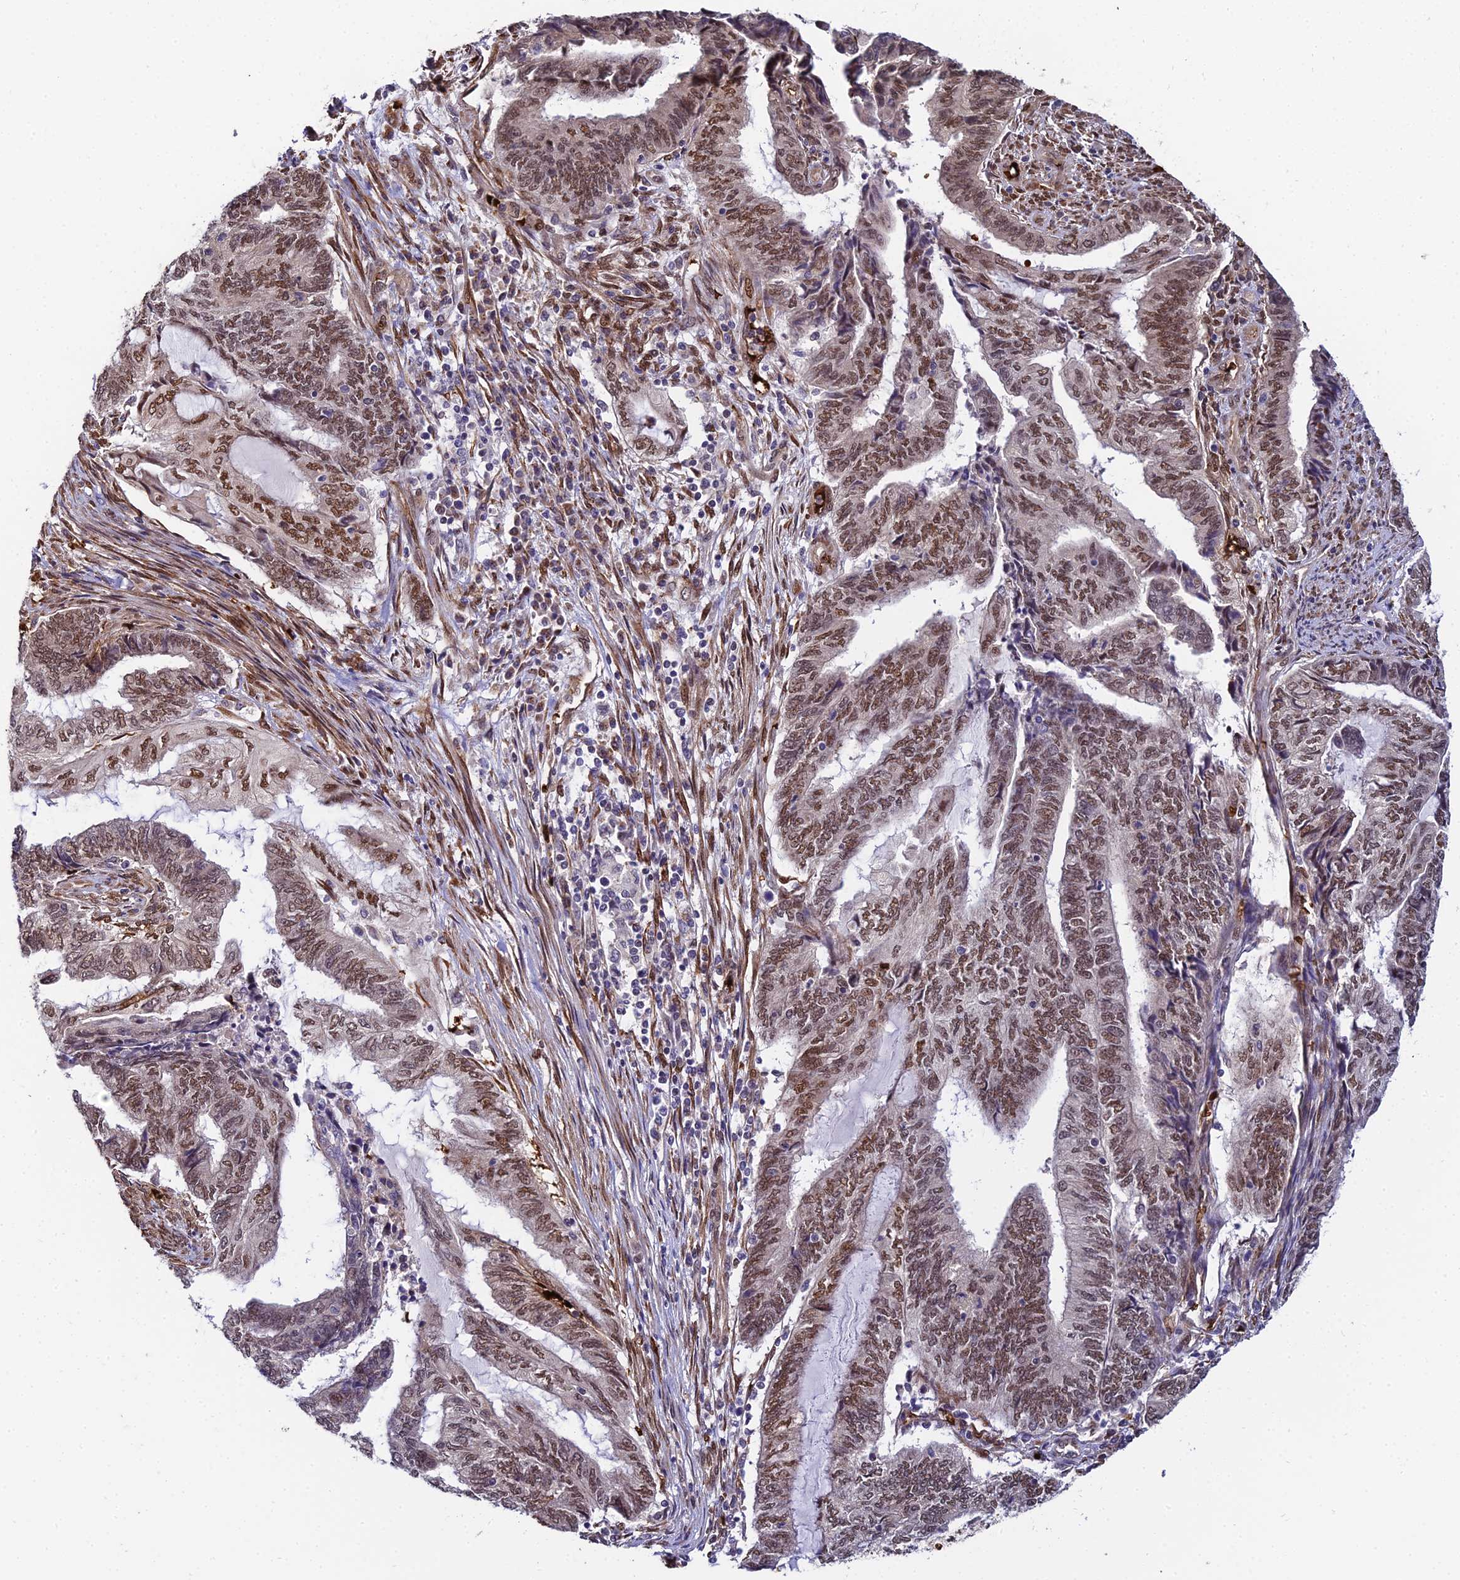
{"staining": {"intensity": "moderate", "quantity": ">75%", "location": "nuclear"}, "tissue": "endometrial cancer", "cell_type": "Tumor cells", "image_type": "cancer", "snomed": [{"axis": "morphology", "description": "Adenocarcinoma, NOS"}, {"axis": "topography", "description": "Uterus"}, {"axis": "topography", "description": "Endometrium"}], "caption": "Endometrial adenocarcinoma stained with DAB (3,3'-diaminobenzidine) IHC displays medium levels of moderate nuclear positivity in about >75% of tumor cells. The protein of interest is shown in brown color, while the nuclei are stained blue.", "gene": "BCL9", "patient": {"sex": "female", "age": 70}}